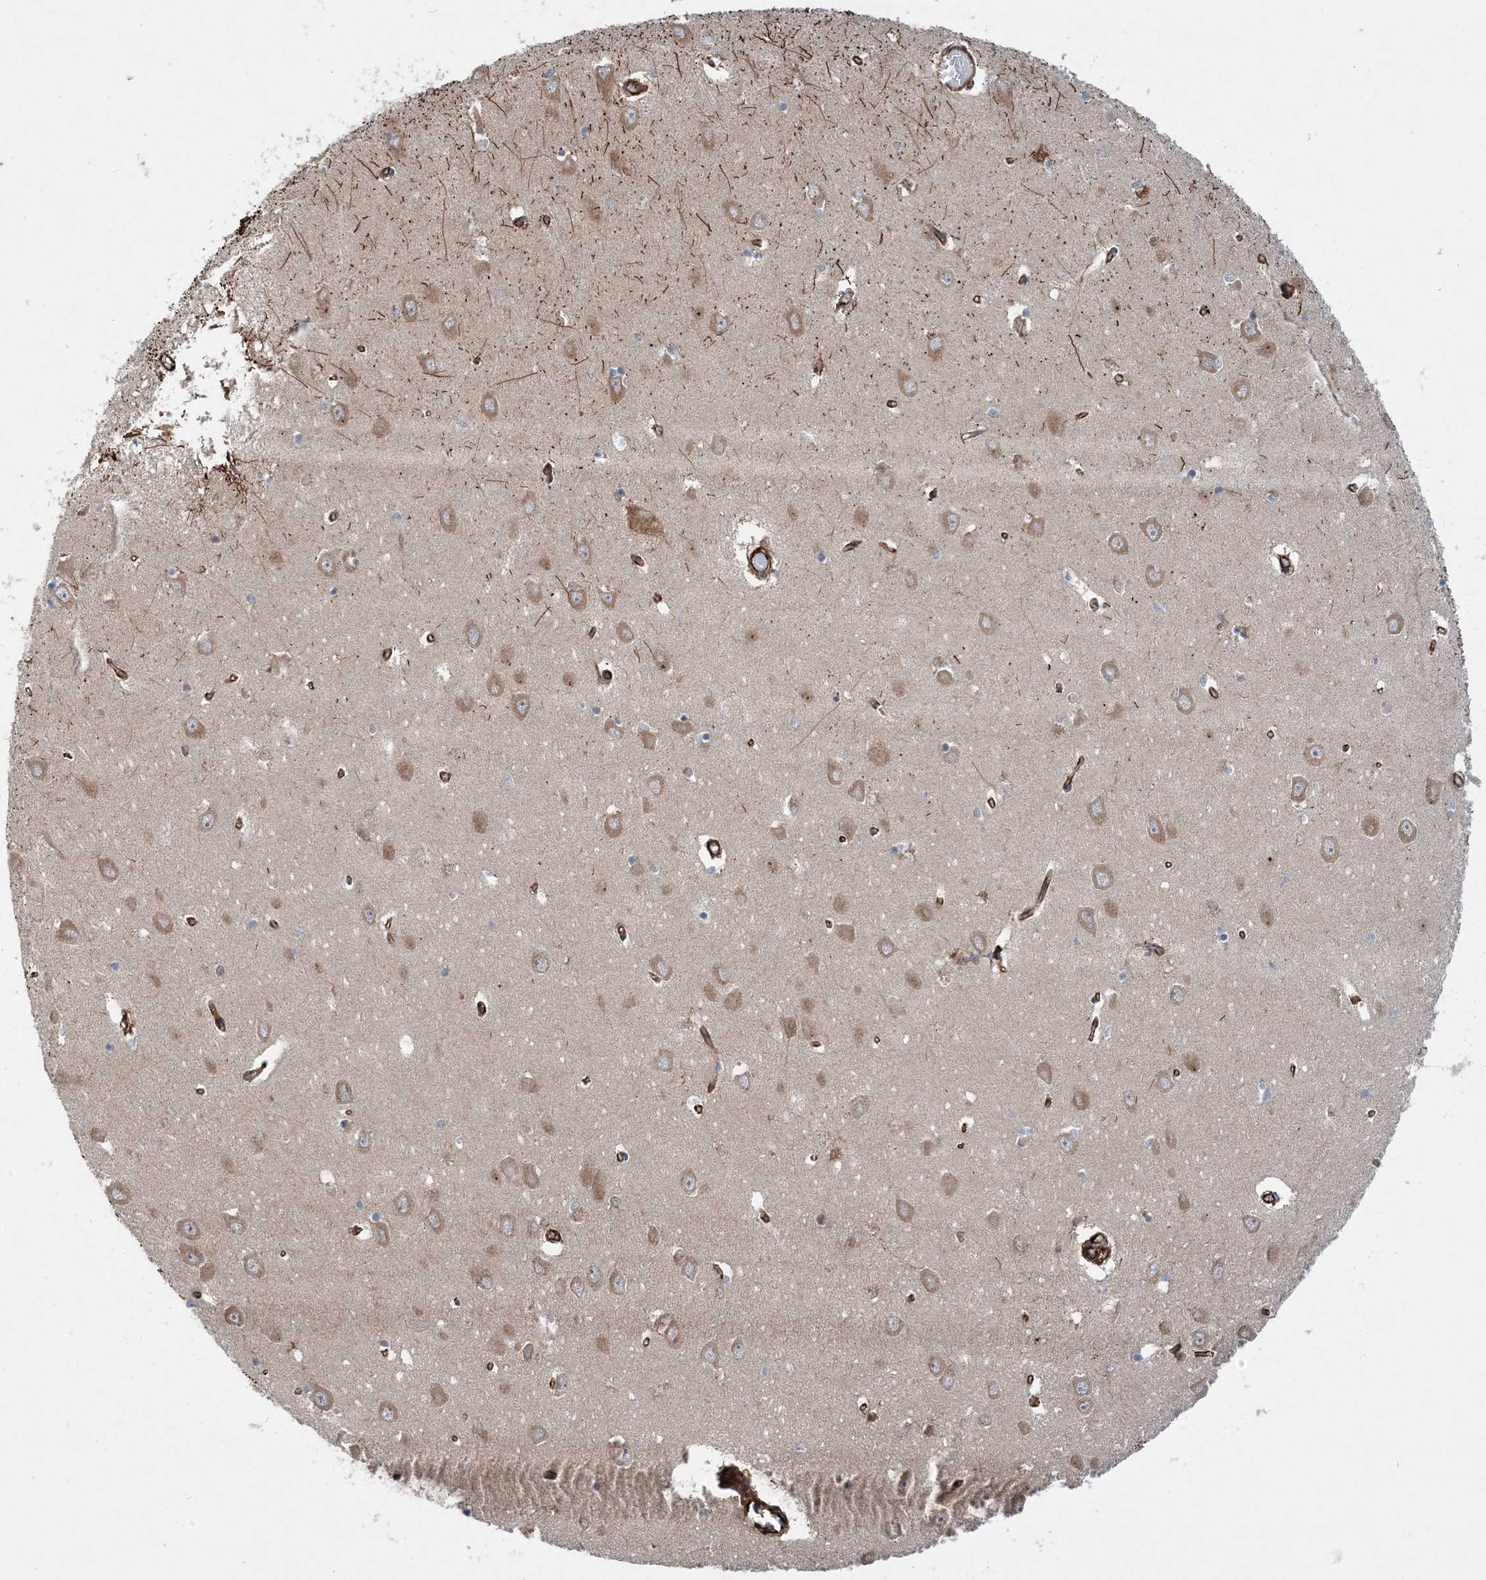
{"staining": {"intensity": "moderate", "quantity": "<25%", "location": "cytoplasmic/membranous"}, "tissue": "hippocampus", "cell_type": "Glial cells", "image_type": "normal", "snomed": [{"axis": "morphology", "description": "Normal tissue, NOS"}, {"axis": "topography", "description": "Hippocampus"}], "caption": "Immunohistochemistry (IHC) (DAB (3,3'-diaminobenzidine)) staining of unremarkable hippocampus shows moderate cytoplasmic/membranous protein positivity in about <25% of glial cells.", "gene": "FAM114A2", "patient": {"sex": "male", "age": 70}}